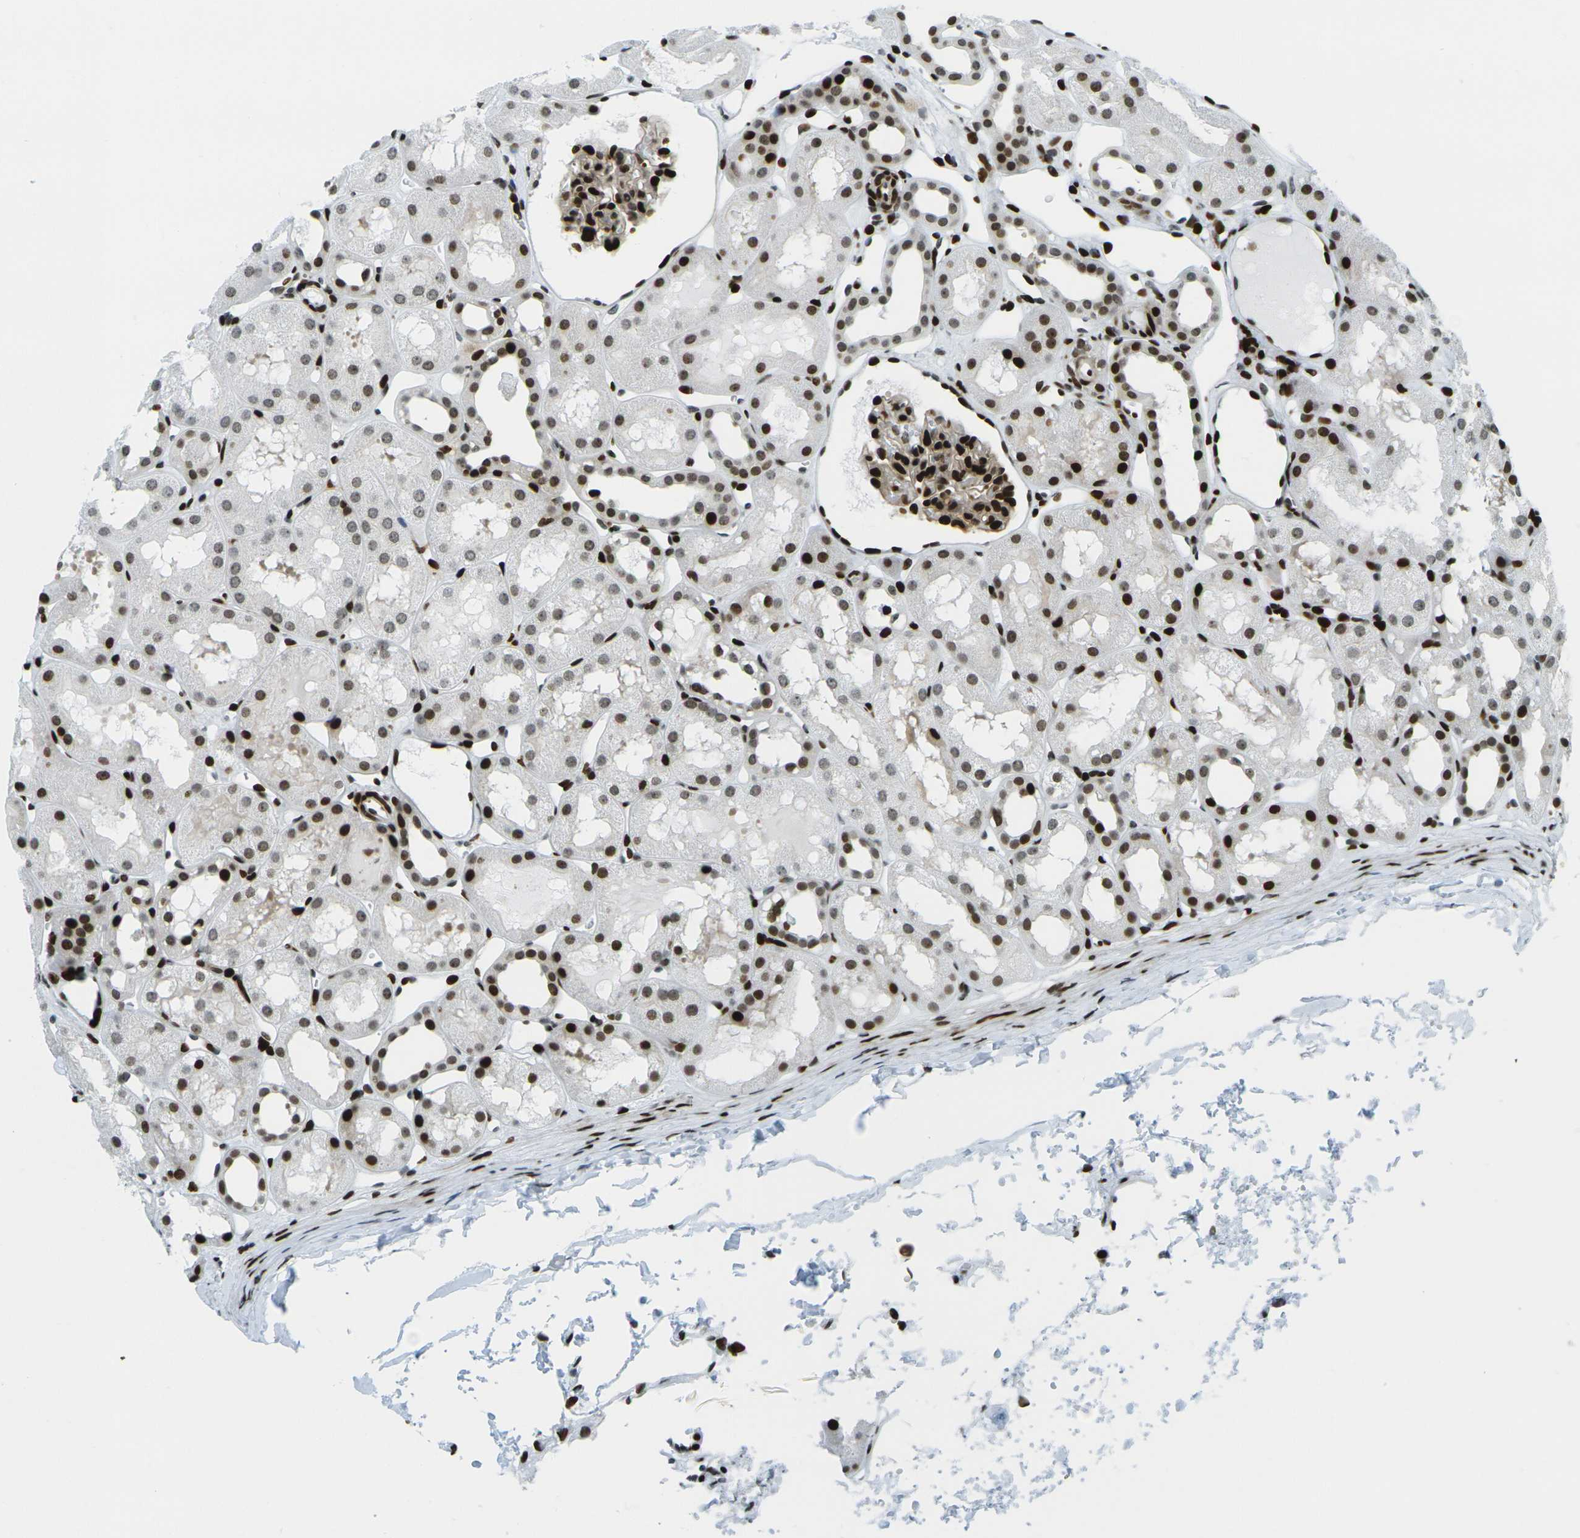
{"staining": {"intensity": "strong", "quantity": ">75%", "location": "nuclear"}, "tissue": "kidney", "cell_type": "Cells in glomeruli", "image_type": "normal", "snomed": [{"axis": "morphology", "description": "Normal tissue, NOS"}, {"axis": "topography", "description": "Kidney"}, {"axis": "topography", "description": "Urinary bladder"}], "caption": "This micrograph reveals immunohistochemistry (IHC) staining of benign human kidney, with high strong nuclear staining in about >75% of cells in glomeruli.", "gene": "H3", "patient": {"sex": "male", "age": 16}}